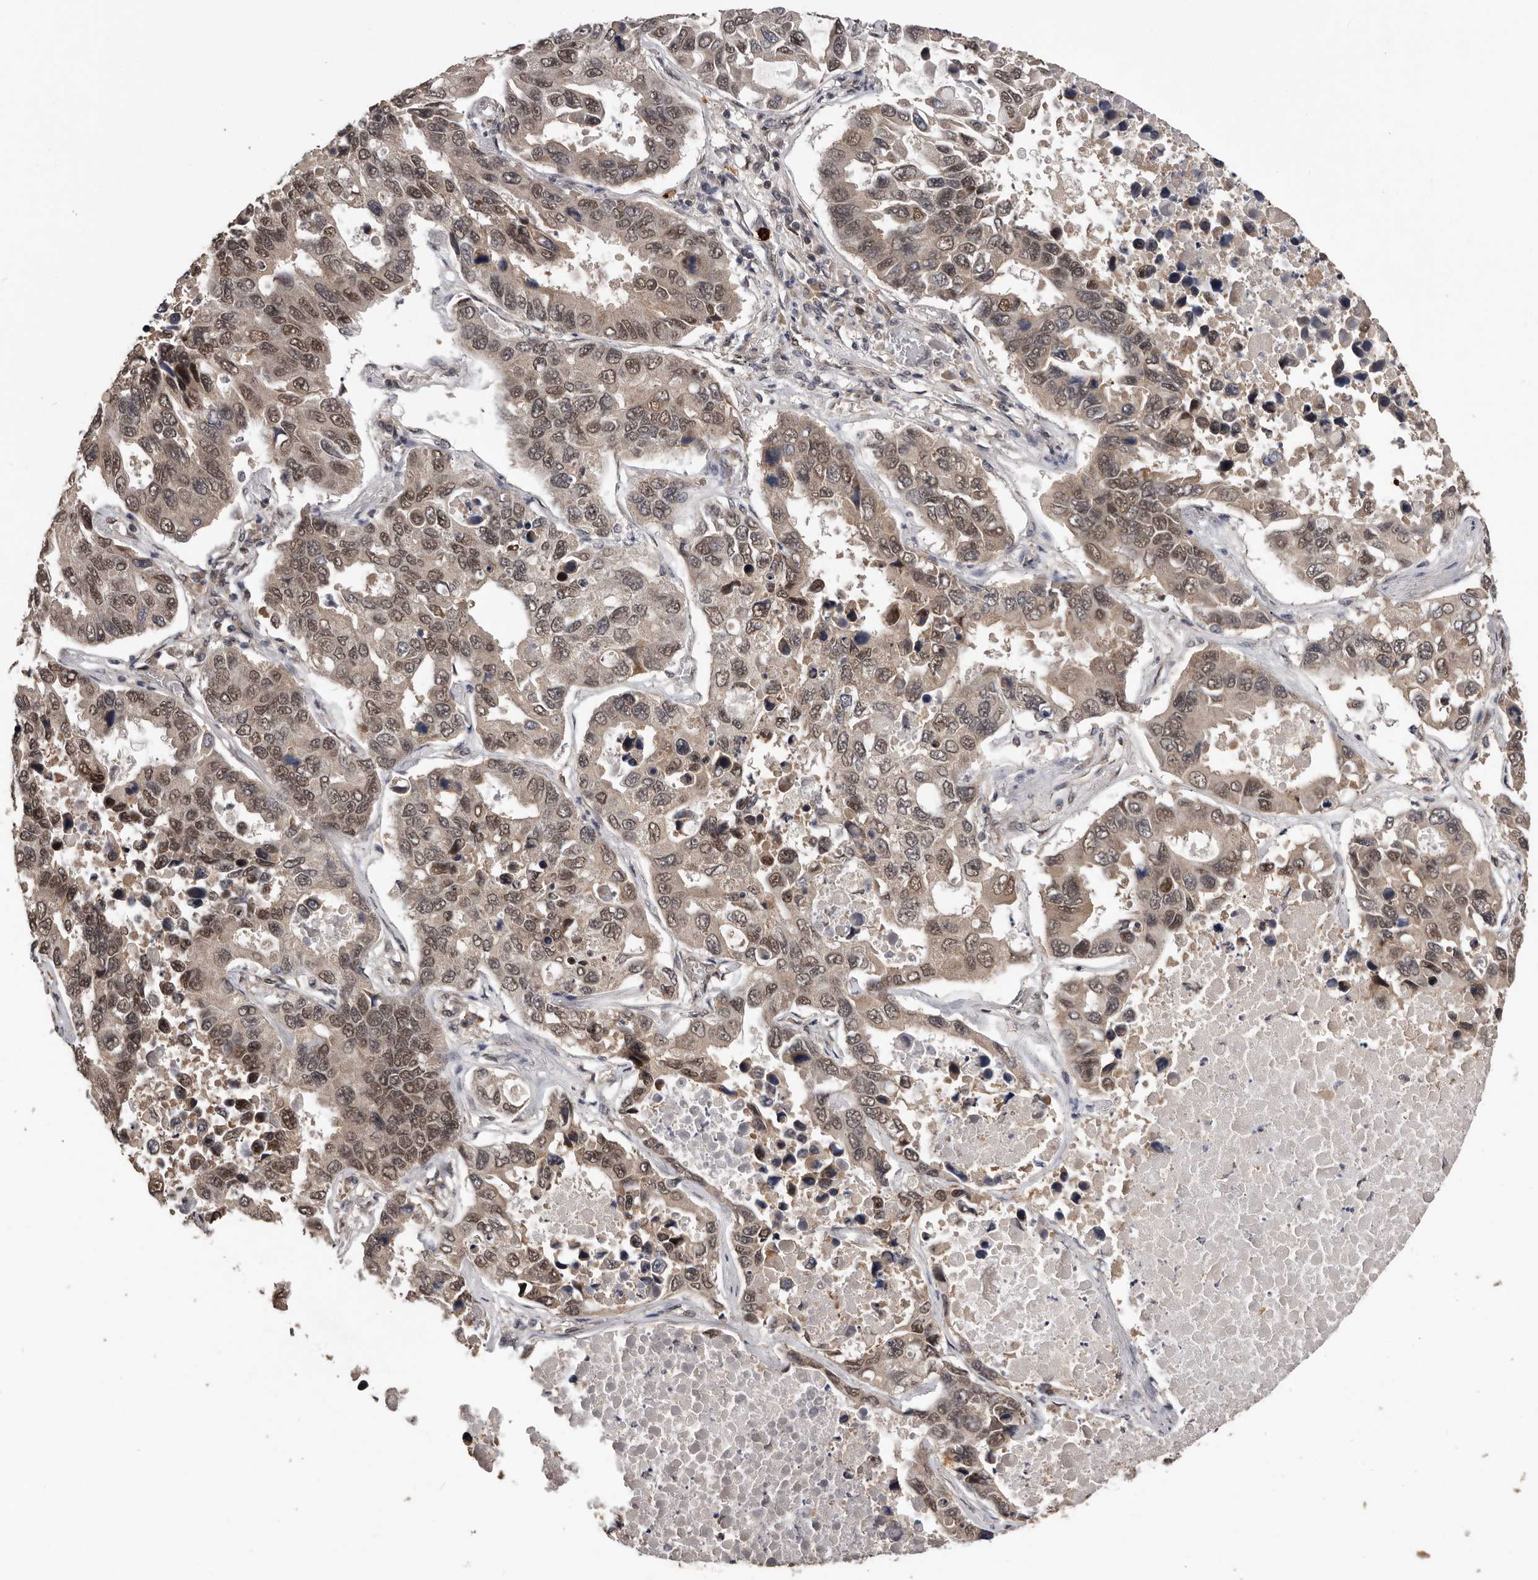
{"staining": {"intensity": "moderate", "quantity": ">75%", "location": "cytoplasmic/membranous,nuclear"}, "tissue": "lung cancer", "cell_type": "Tumor cells", "image_type": "cancer", "snomed": [{"axis": "morphology", "description": "Adenocarcinoma, NOS"}, {"axis": "topography", "description": "Lung"}], "caption": "A brown stain shows moderate cytoplasmic/membranous and nuclear staining of a protein in lung cancer tumor cells.", "gene": "VPS37A", "patient": {"sex": "male", "age": 64}}